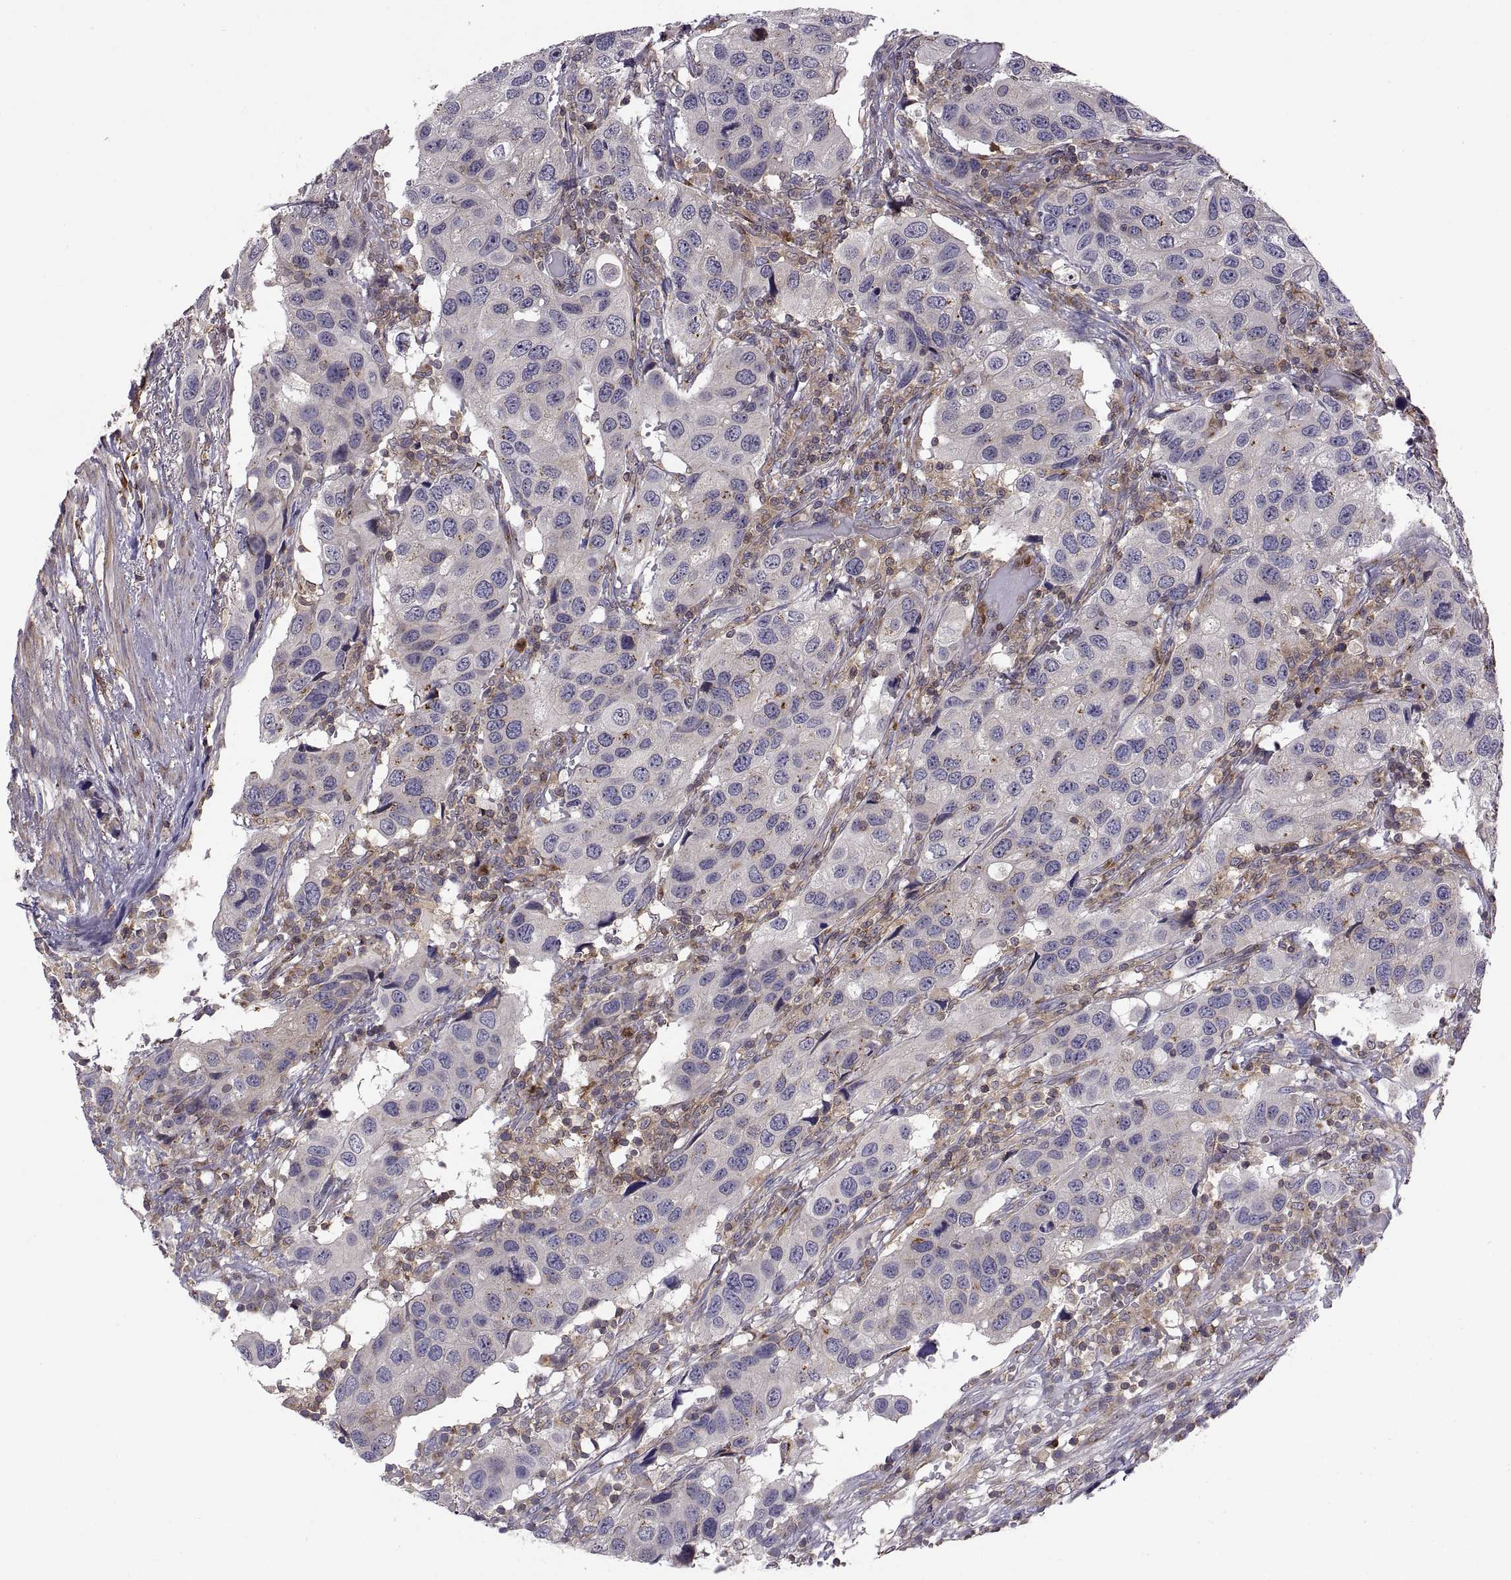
{"staining": {"intensity": "negative", "quantity": "none", "location": "none"}, "tissue": "urothelial cancer", "cell_type": "Tumor cells", "image_type": "cancer", "snomed": [{"axis": "morphology", "description": "Urothelial carcinoma, High grade"}, {"axis": "topography", "description": "Urinary bladder"}], "caption": "High power microscopy photomicrograph of an immunohistochemistry (IHC) micrograph of urothelial carcinoma (high-grade), revealing no significant positivity in tumor cells. (DAB (3,3'-diaminobenzidine) IHC visualized using brightfield microscopy, high magnification).", "gene": "ACAP1", "patient": {"sex": "male", "age": 79}}